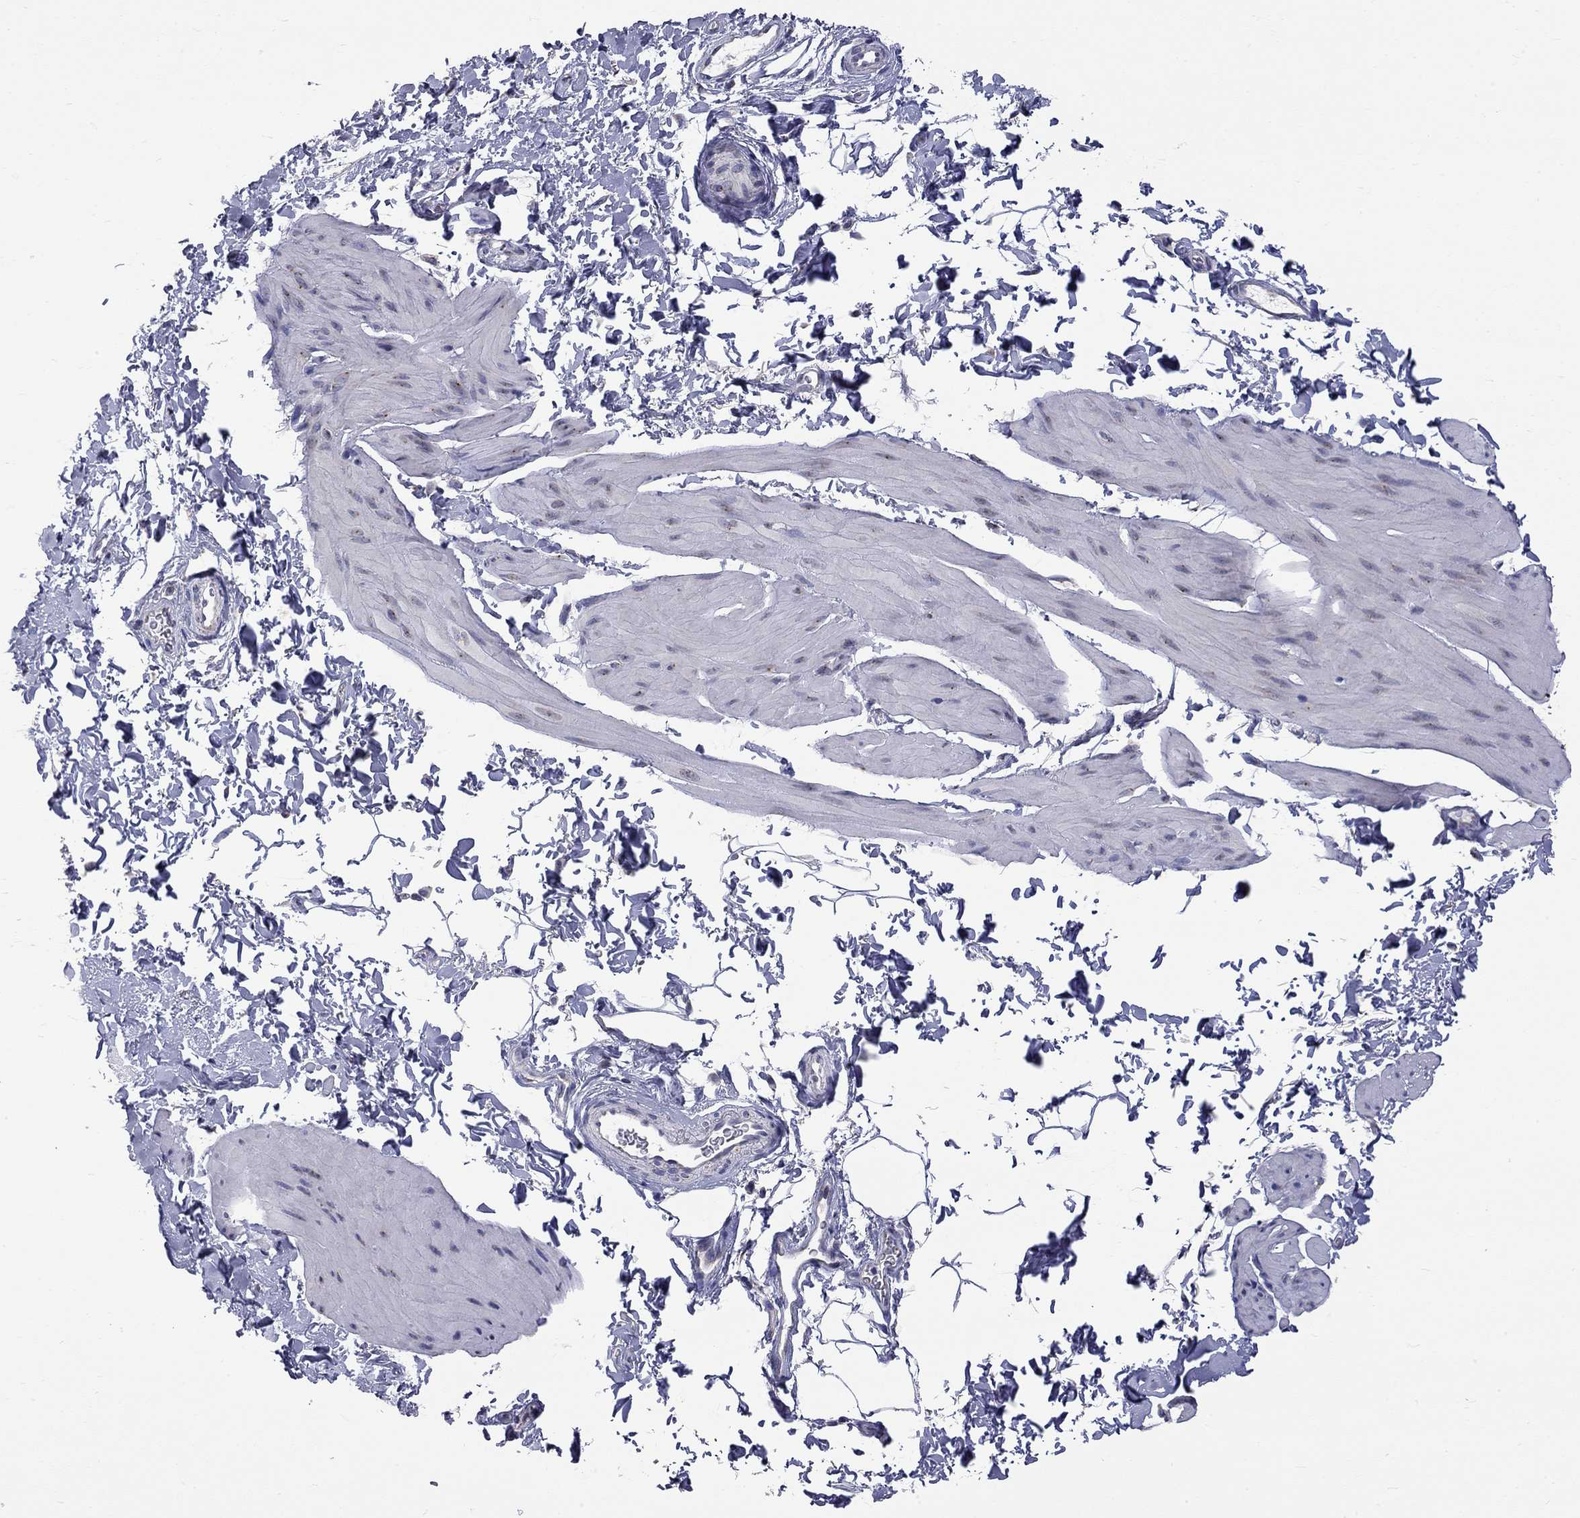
{"staining": {"intensity": "negative", "quantity": "none", "location": "none"}, "tissue": "smooth muscle", "cell_type": "Smooth muscle cells", "image_type": "normal", "snomed": [{"axis": "morphology", "description": "Normal tissue, NOS"}, {"axis": "topography", "description": "Adipose tissue"}, {"axis": "topography", "description": "Smooth muscle"}, {"axis": "topography", "description": "Peripheral nerve tissue"}], "caption": "Immunohistochemistry (IHC) photomicrograph of benign human smooth muscle stained for a protein (brown), which shows no staining in smooth muscle cells.", "gene": "OPRK1", "patient": {"sex": "male", "age": 83}}